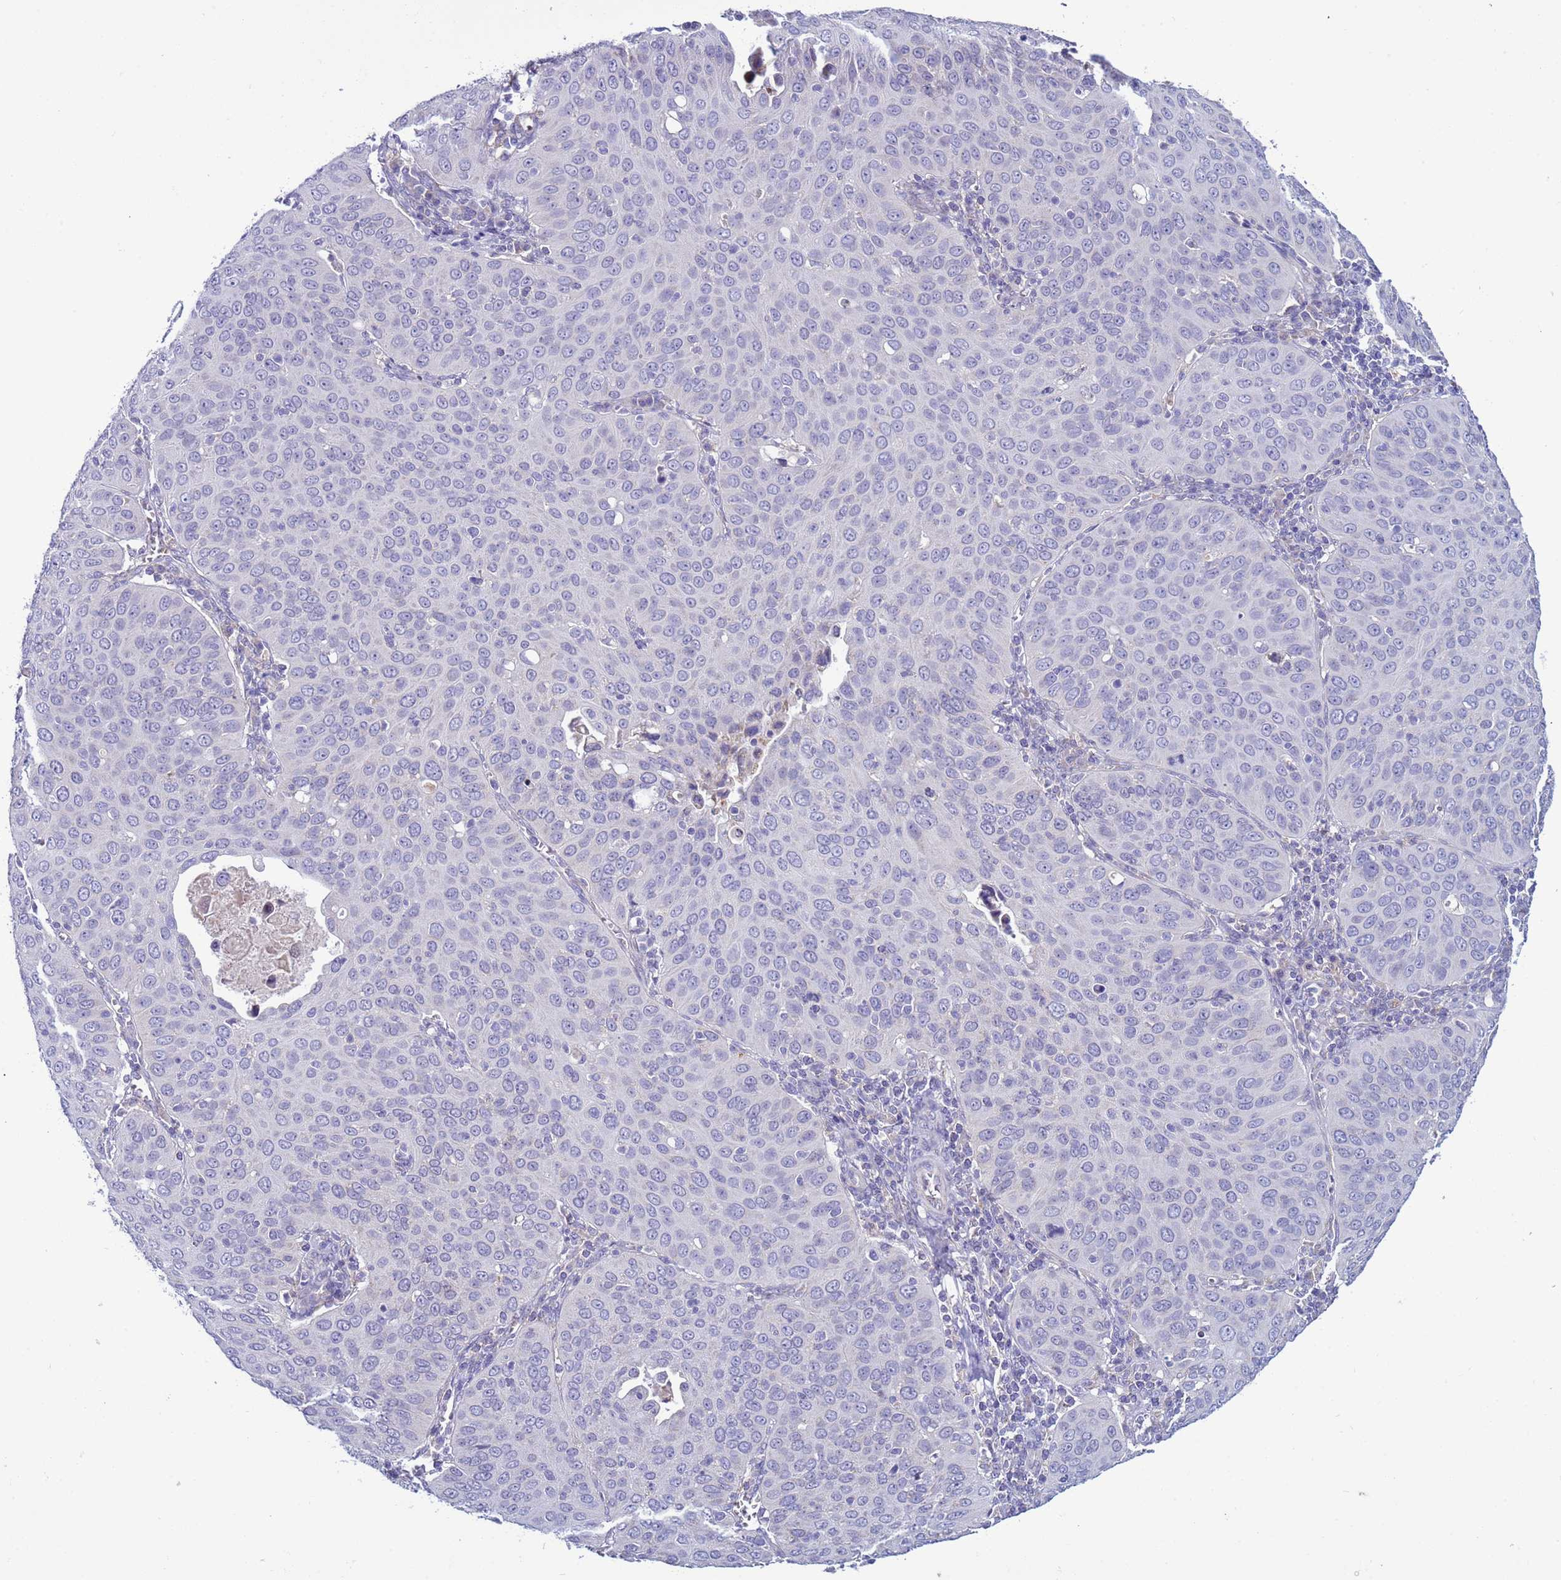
{"staining": {"intensity": "negative", "quantity": "none", "location": "none"}, "tissue": "cervical cancer", "cell_type": "Tumor cells", "image_type": "cancer", "snomed": [{"axis": "morphology", "description": "Squamous cell carcinoma, NOS"}, {"axis": "topography", "description": "Cervix"}], "caption": "Immunohistochemistry of human cervical cancer reveals no expression in tumor cells. Brightfield microscopy of IHC stained with DAB (3,3'-diaminobenzidine) (brown) and hematoxylin (blue), captured at high magnification.", "gene": "ABHD17B", "patient": {"sex": "female", "age": 36}}